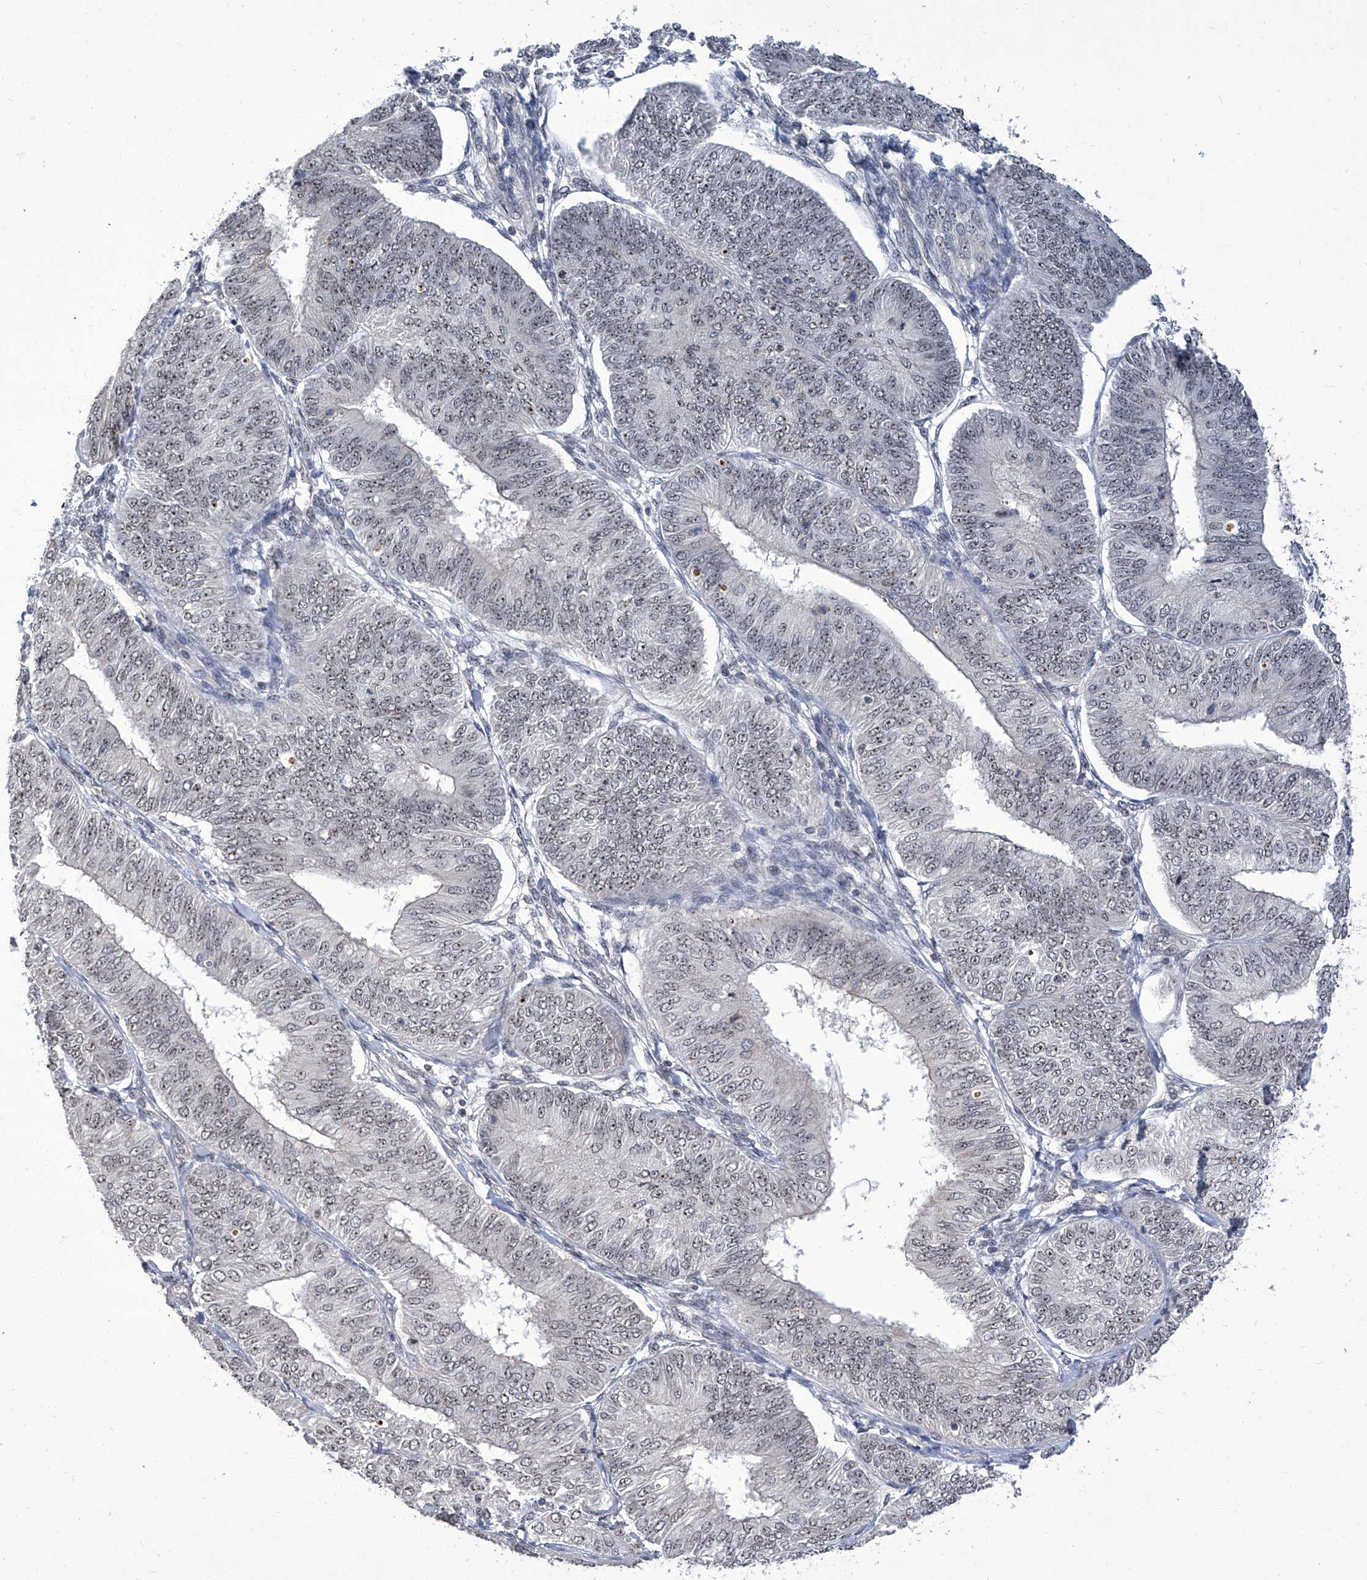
{"staining": {"intensity": "weak", "quantity": "25%-75%", "location": "nuclear"}, "tissue": "endometrial cancer", "cell_type": "Tumor cells", "image_type": "cancer", "snomed": [{"axis": "morphology", "description": "Adenocarcinoma, NOS"}, {"axis": "topography", "description": "Endometrium"}], "caption": "A brown stain shows weak nuclear expression of a protein in endometrial adenocarcinoma tumor cells. (DAB (3,3'-diaminobenzidine) = brown stain, brightfield microscopy at high magnification).", "gene": "CMTR1", "patient": {"sex": "female", "age": 58}}